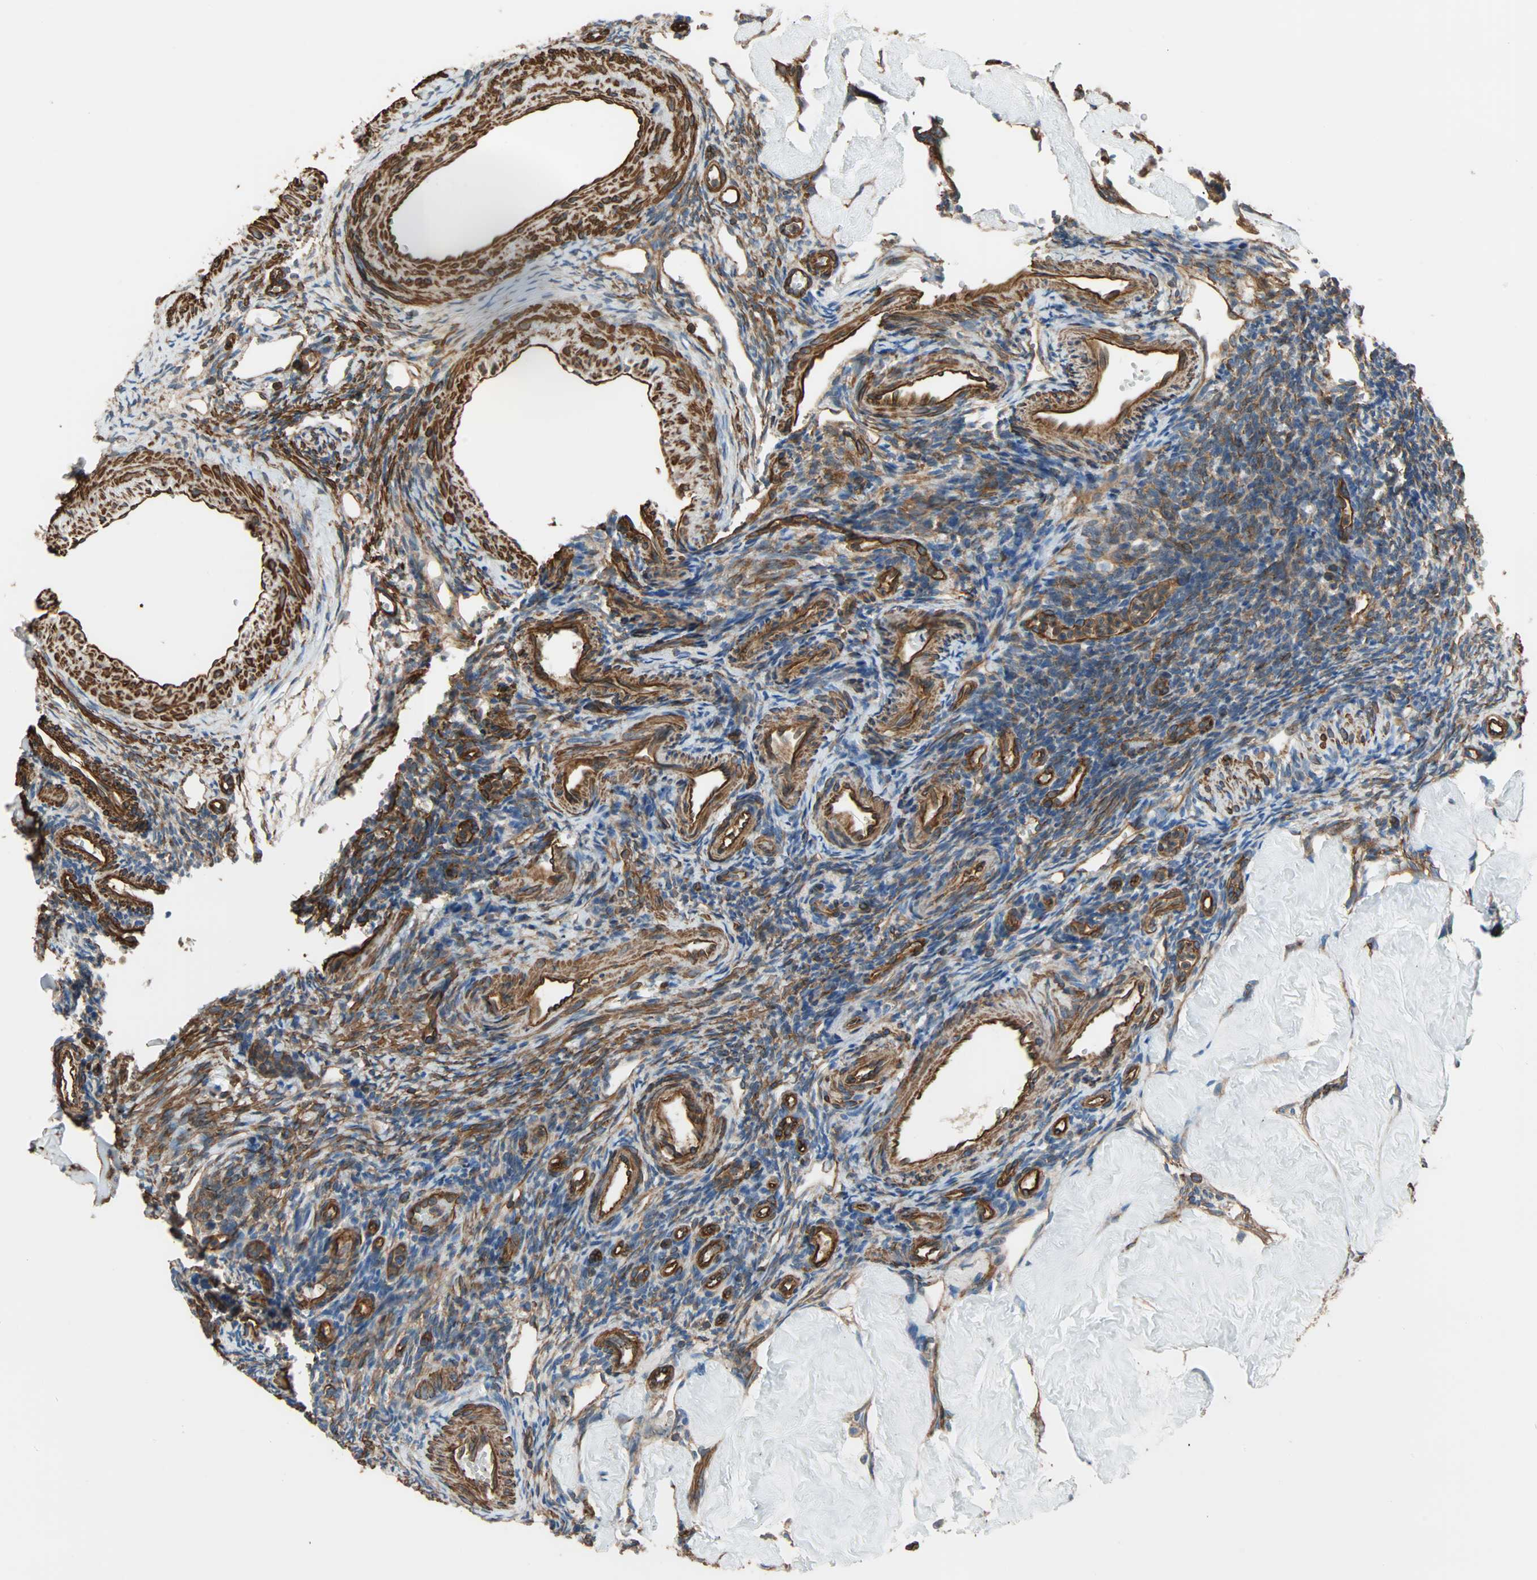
{"staining": {"intensity": "moderate", "quantity": "25%-75%", "location": "cytoplasmic/membranous"}, "tissue": "ovary", "cell_type": "Ovarian stroma cells", "image_type": "normal", "snomed": [{"axis": "morphology", "description": "Normal tissue, NOS"}, {"axis": "topography", "description": "Ovary"}], "caption": "Immunohistochemical staining of benign human ovary exhibits moderate cytoplasmic/membranous protein expression in about 25%-75% of ovarian stroma cells.", "gene": "GALNT10", "patient": {"sex": "female", "age": 33}}